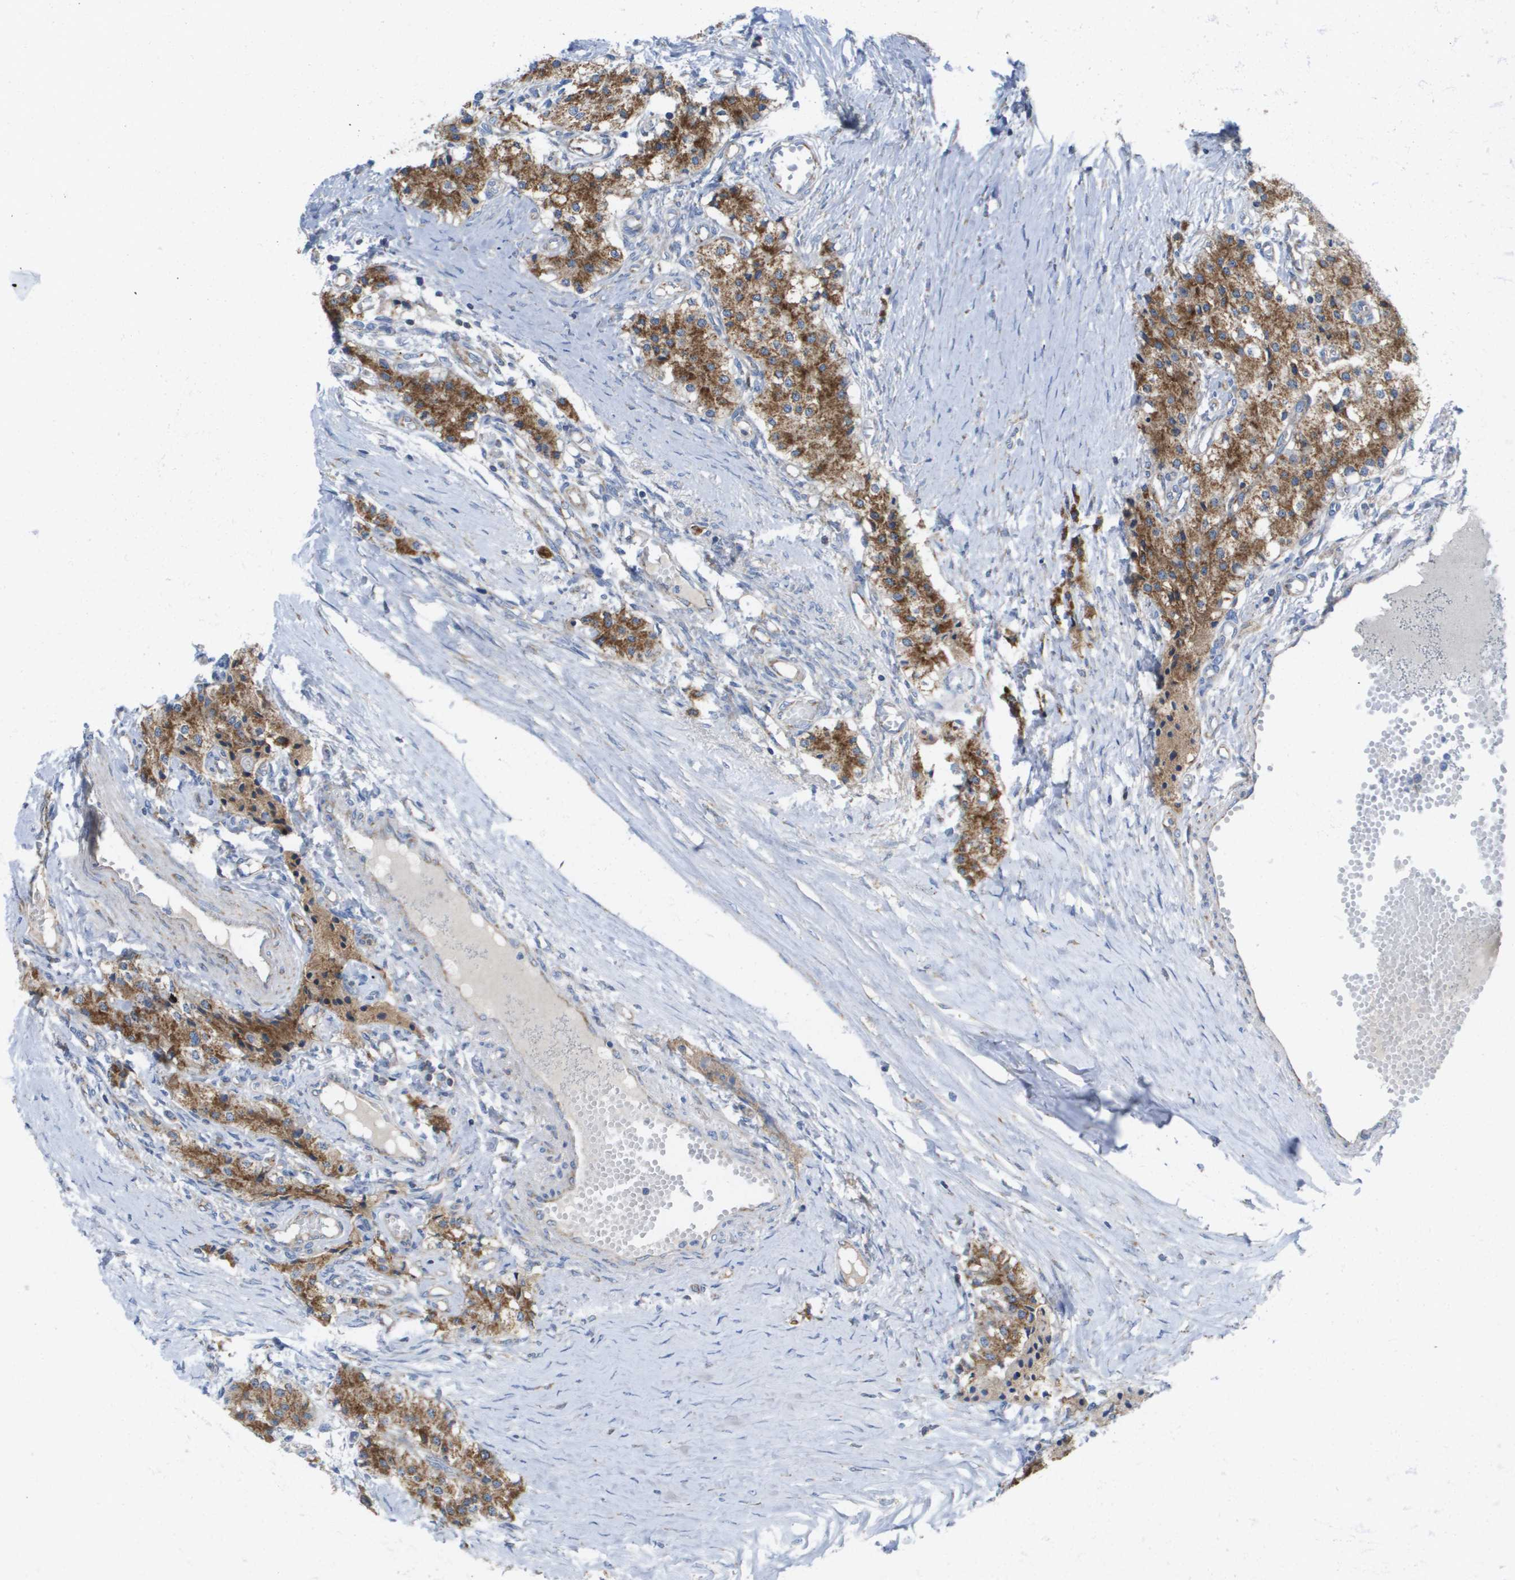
{"staining": {"intensity": "strong", "quantity": ">75%", "location": "cytoplasmic/membranous"}, "tissue": "carcinoid", "cell_type": "Tumor cells", "image_type": "cancer", "snomed": [{"axis": "morphology", "description": "Carcinoid, malignant, NOS"}, {"axis": "topography", "description": "Colon"}], "caption": "High-power microscopy captured an immunohistochemistry photomicrograph of carcinoid (malignant), revealing strong cytoplasmic/membranous staining in approximately >75% of tumor cells.", "gene": "FIS1", "patient": {"sex": "female", "age": 52}}